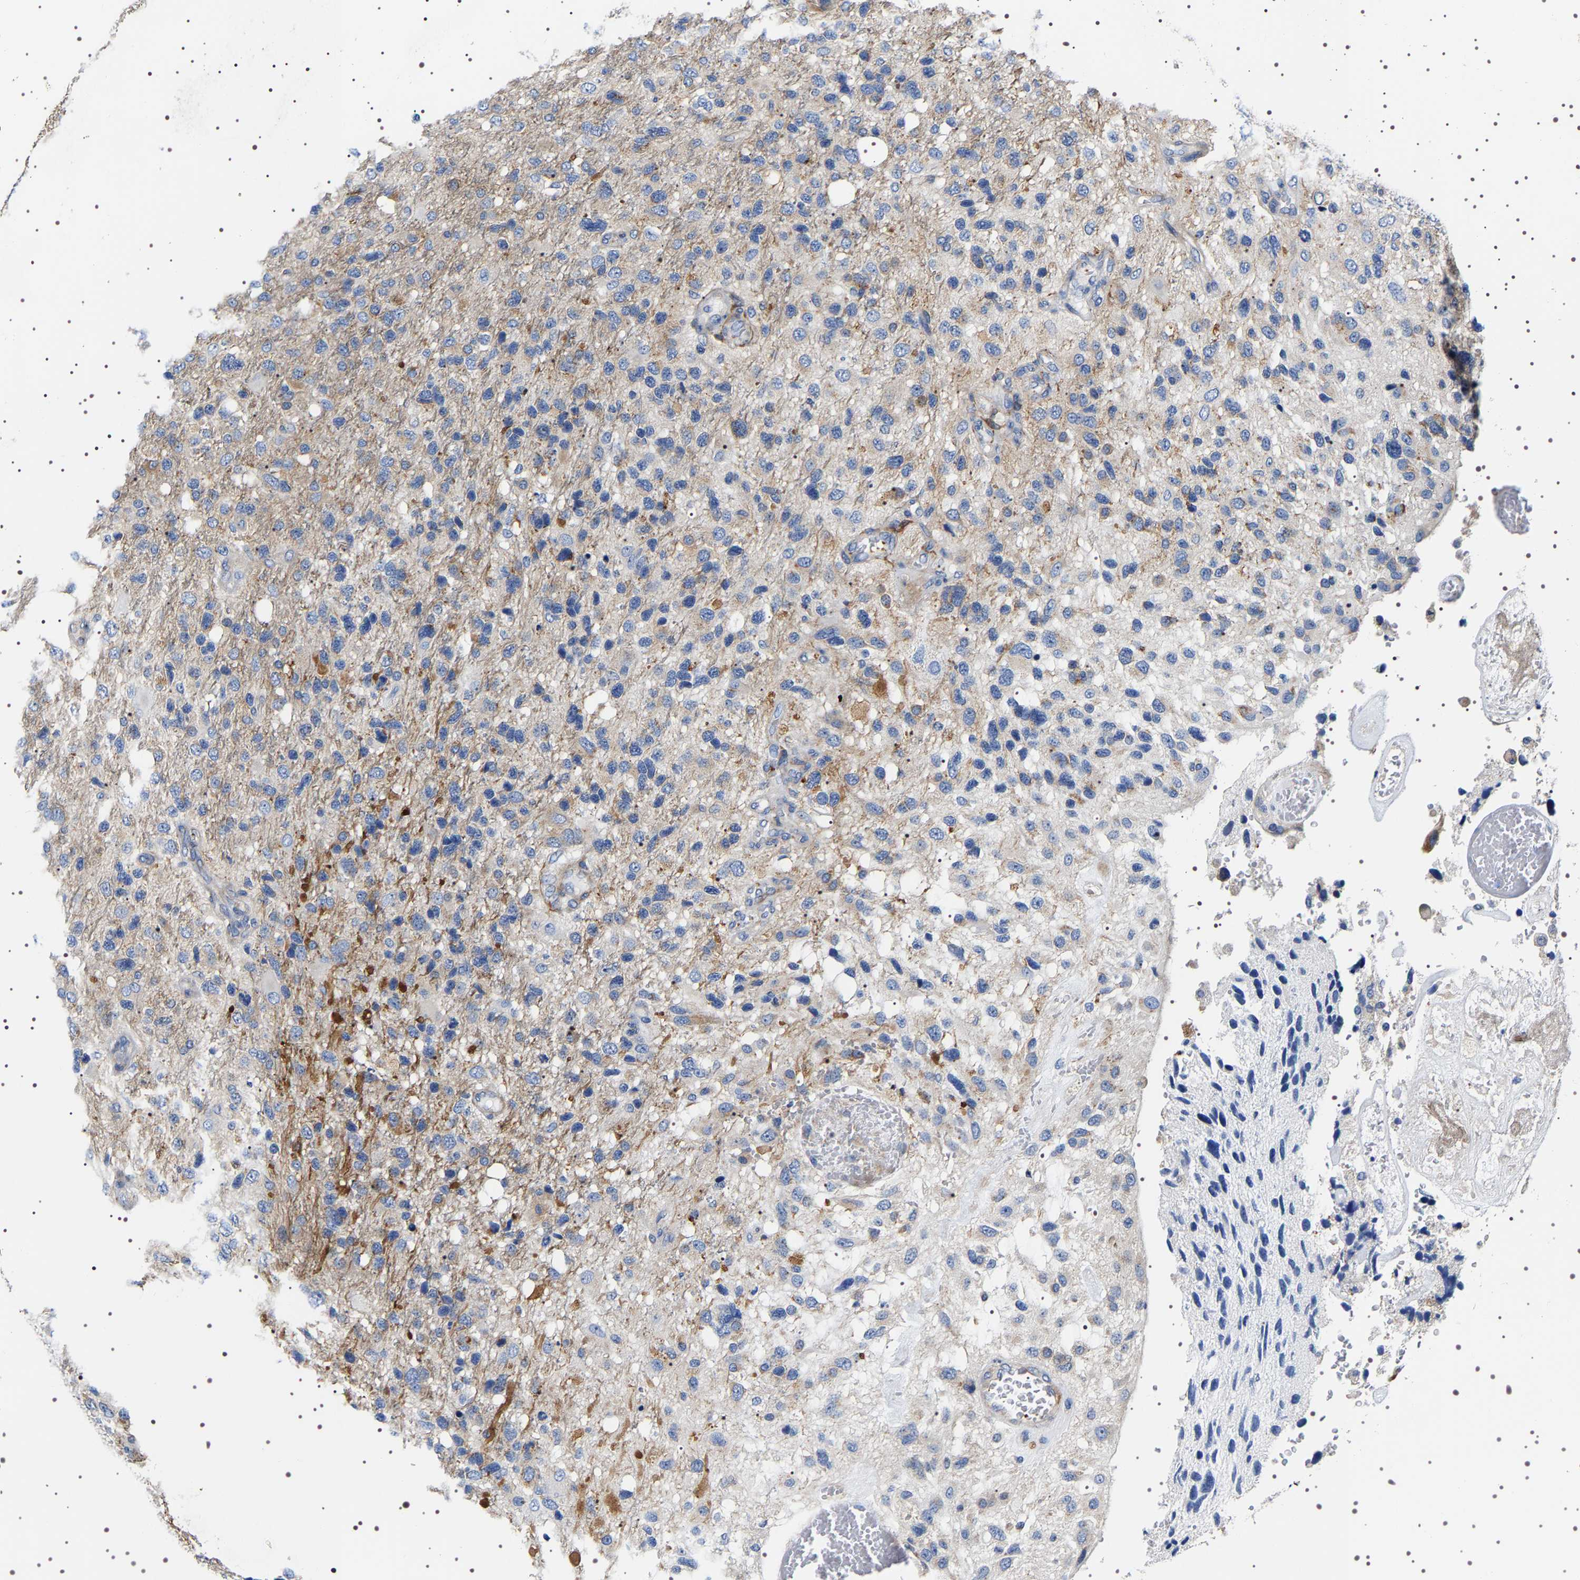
{"staining": {"intensity": "weak", "quantity": "<25%", "location": "cytoplasmic/membranous"}, "tissue": "glioma", "cell_type": "Tumor cells", "image_type": "cancer", "snomed": [{"axis": "morphology", "description": "Glioma, malignant, High grade"}, {"axis": "topography", "description": "Brain"}], "caption": "The micrograph demonstrates no significant expression in tumor cells of glioma. The staining is performed using DAB brown chromogen with nuclei counter-stained in using hematoxylin.", "gene": "SQLE", "patient": {"sex": "female", "age": 58}}